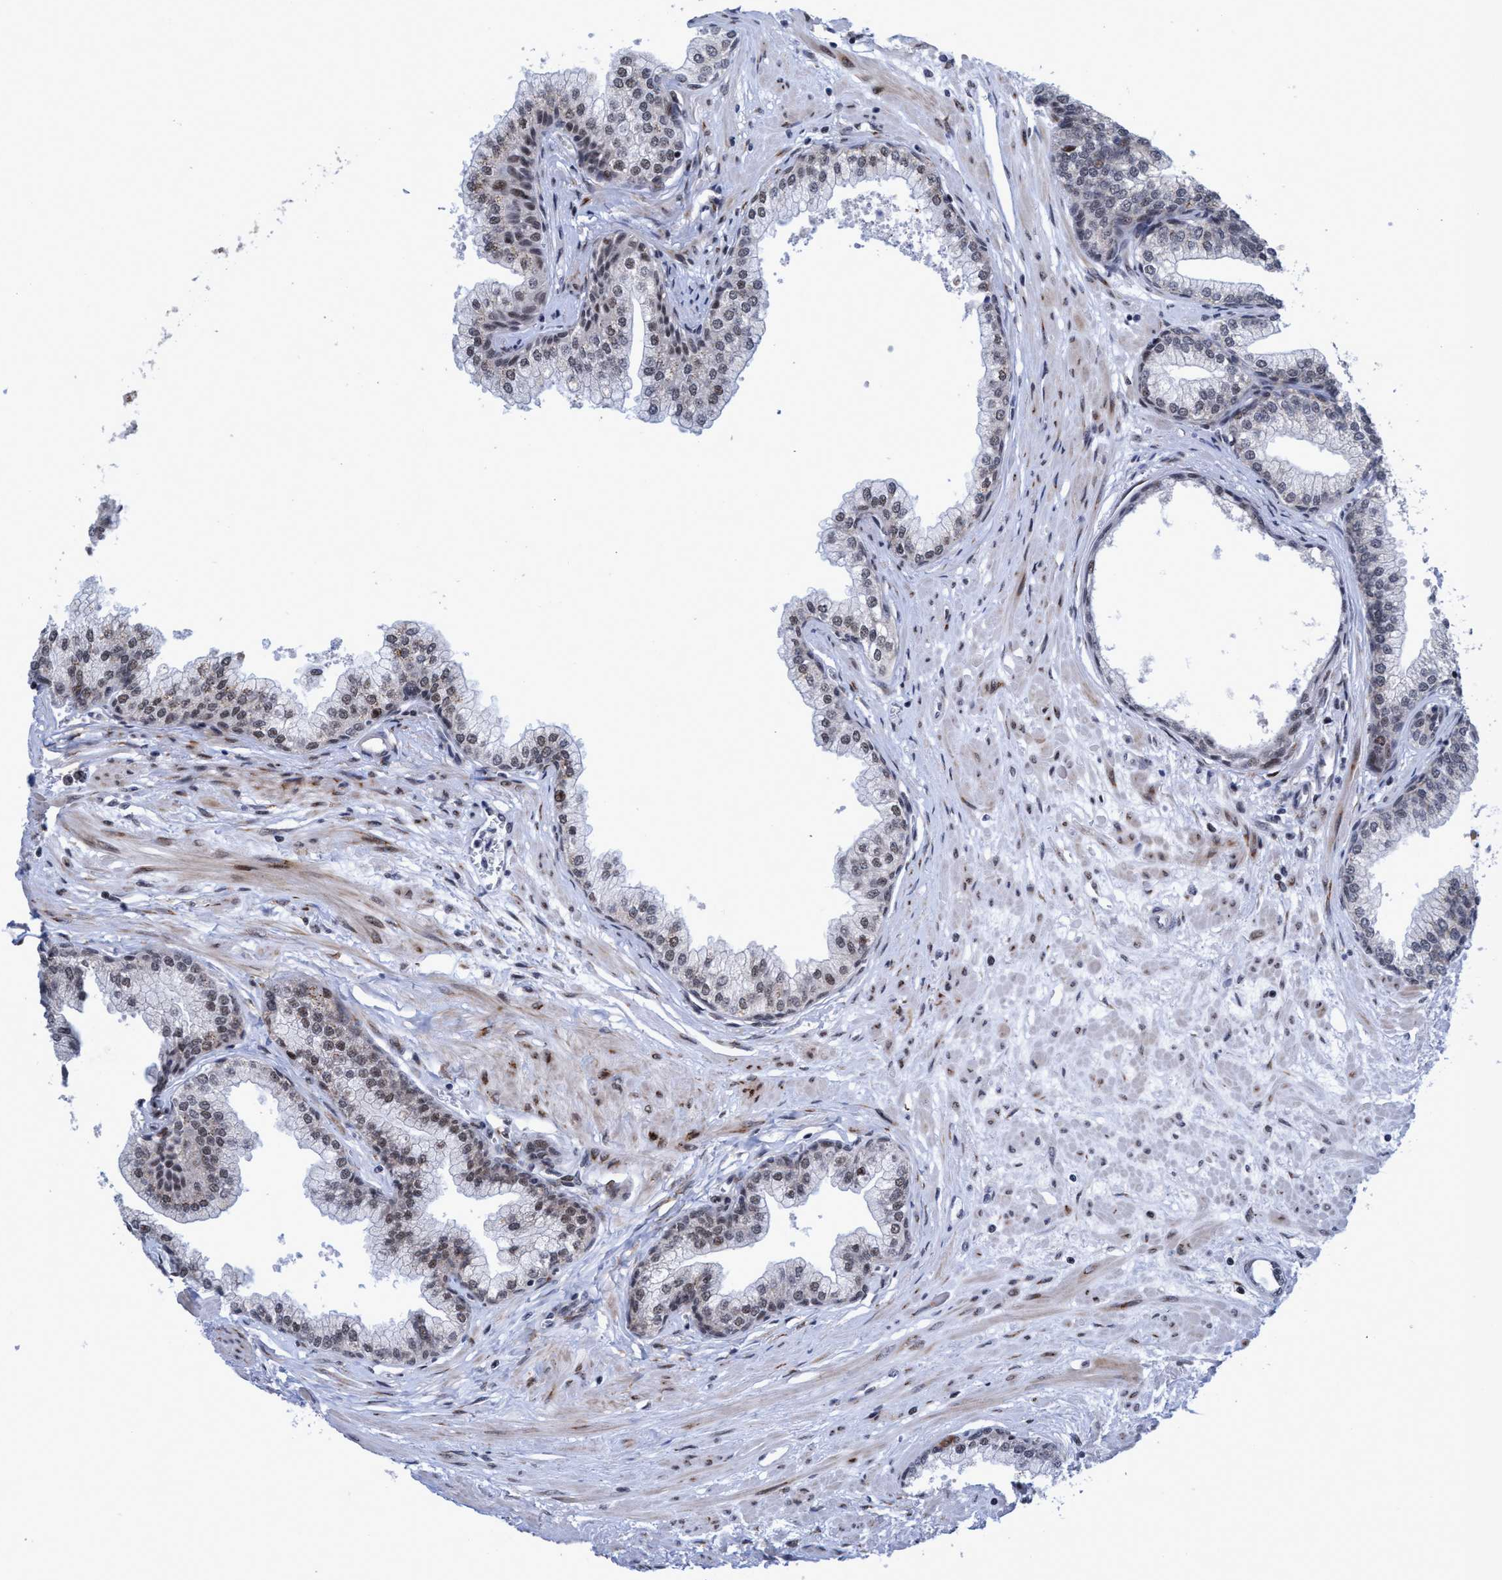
{"staining": {"intensity": "moderate", "quantity": ">75%", "location": "nuclear"}, "tissue": "prostate", "cell_type": "Glandular cells", "image_type": "normal", "snomed": [{"axis": "morphology", "description": "Normal tissue, NOS"}, {"axis": "morphology", "description": "Urothelial carcinoma, Low grade"}, {"axis": "topography", "description": "Urinary bladder"}, {"axis": "topography", "description": "Prostate"}], "caption": "Prostate stained with IHC displays moderate nuclear staining in about >75% of glandular cells.", "gene": "GLT6D1", "patient": {"sex": "male", "age": 60}}